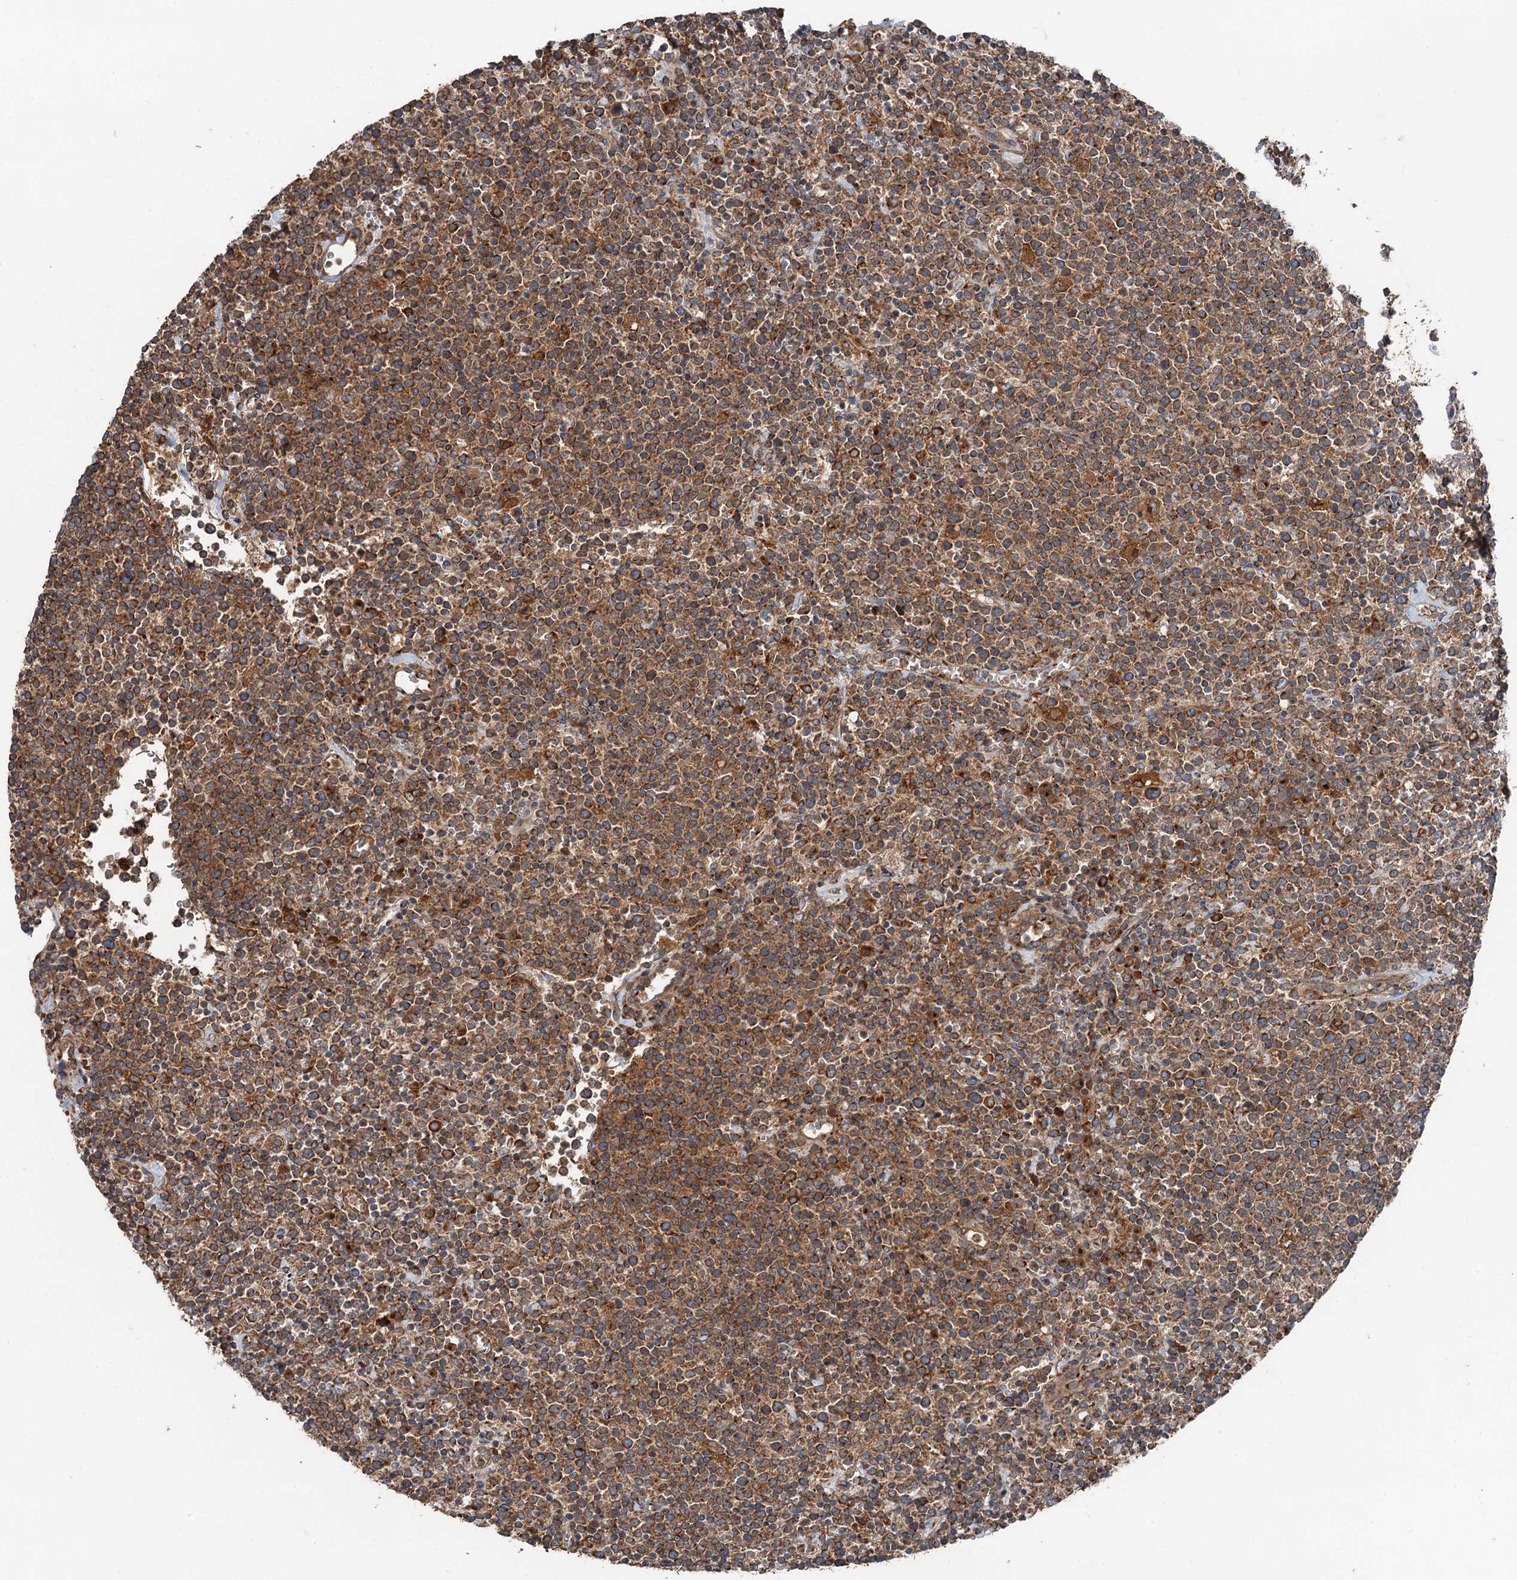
{"staining": {"intensity": "moderate", "quantity": ">75%", "location": "cytoplasmic/membranous"}, "tissue": "lymphoma", "cell_type": "Tumor cells", "image_type": "cancer", "snomed": [{"axis": "morphology", "description": "Malignant lymphoma, non-Hodgkin's type, High grade"}, {"axis": "topography", "description": "Lymph node"}], "caption": "Immunohistochemical staining of high-grade malignant lymphoma, non-Hodgkin's type demonstrates medium levels of moderate cytoplasmic/membranous positivity in approximately >75% of tumor cells.", "gene": "ANKRD26", "patient": {"sex": "male", "age": 61}}